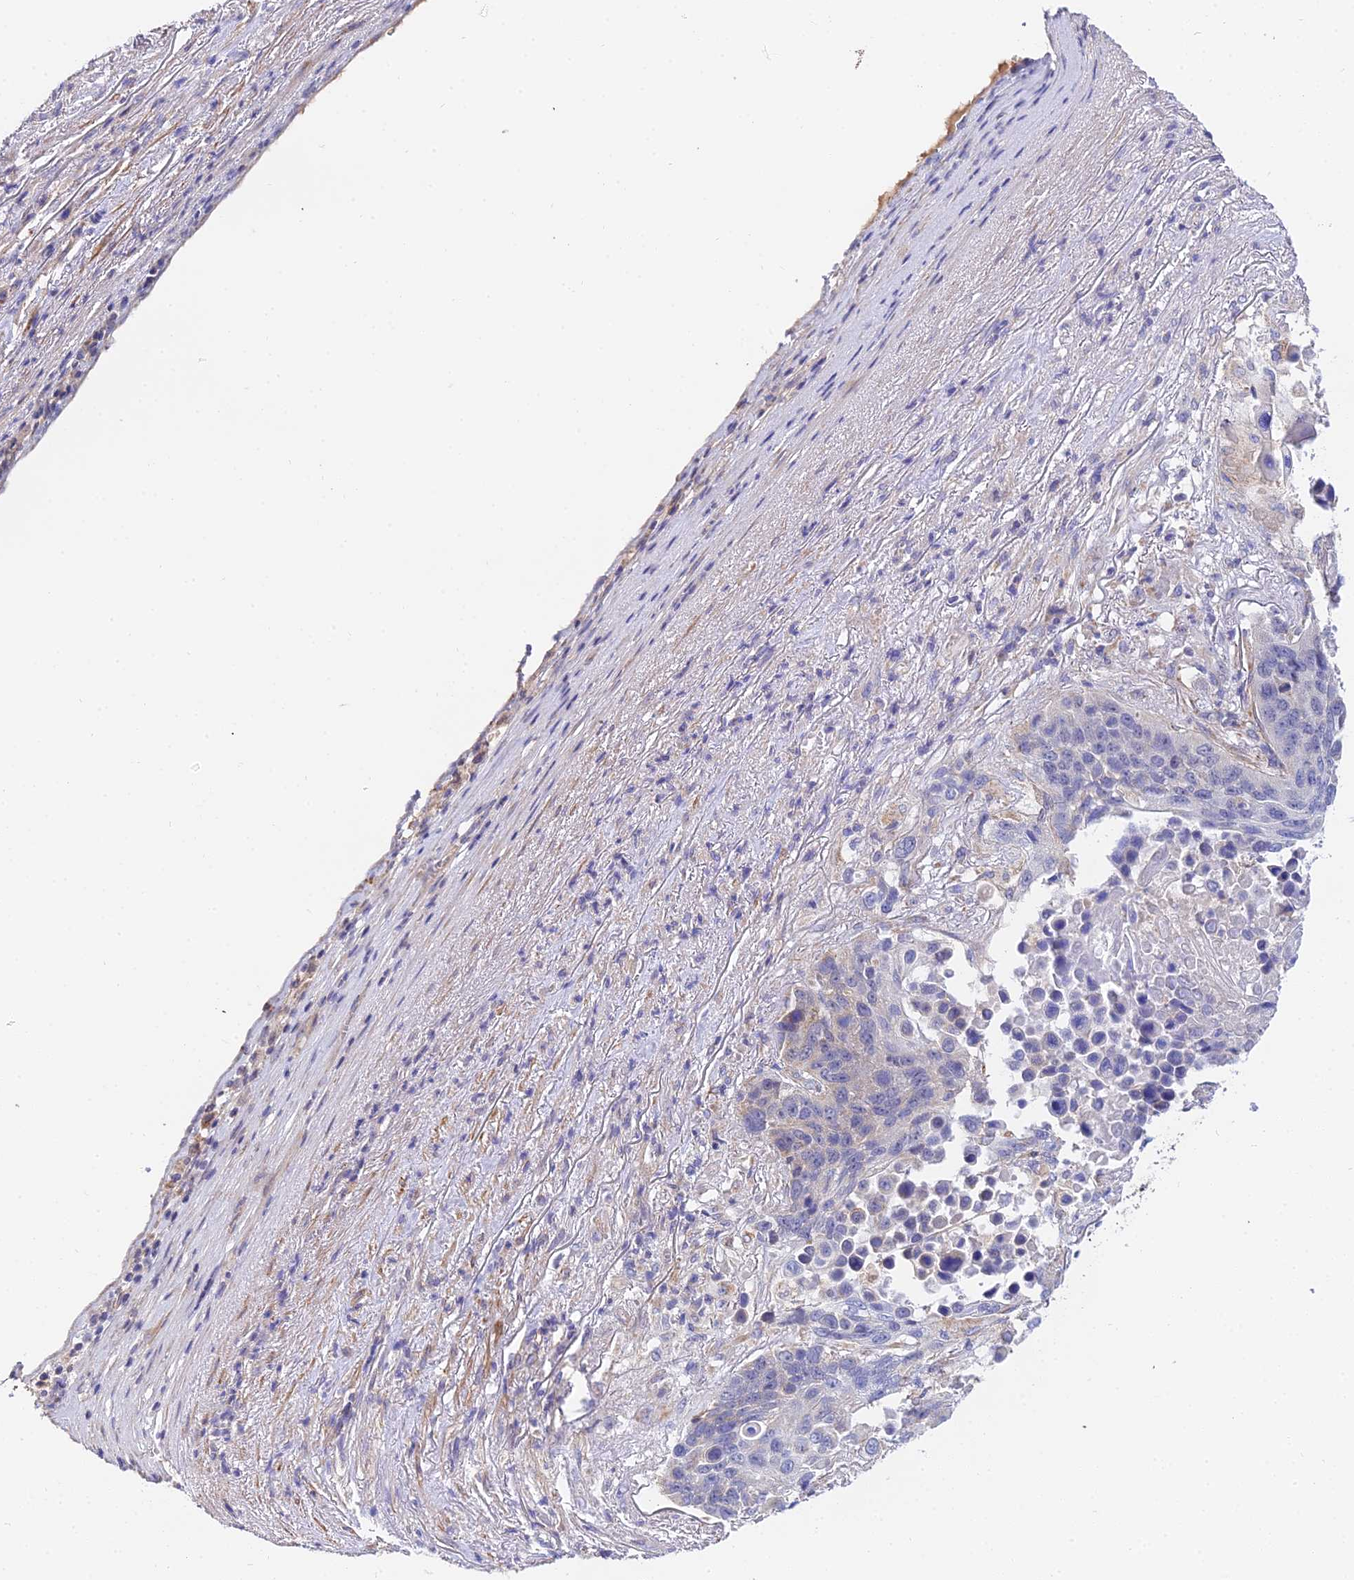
{"staining": {"intensity": "negative", "quantity": "none", "location": "none"}, "tissue": "lung cancer", "cell_type": "Tumor cells", "image_type": "cancer", "snomed": [{"axis": "morphology", "description": "Normal tissue, NOS"}, {"axis": "morphology", "description": "Squamous cell carcinoma, NOS"}, {"axis": "topography", "description": "Lymph node"}, {"axis": "topography", "description": "Lung"}], "caption": "Lung cancer (squamous cell carcinoma) was stained to show a protein in brown. There is no significant positivity in tumor cells.", "gene": "ACOT2", "patient": {"sex": "male", "age": 66}}